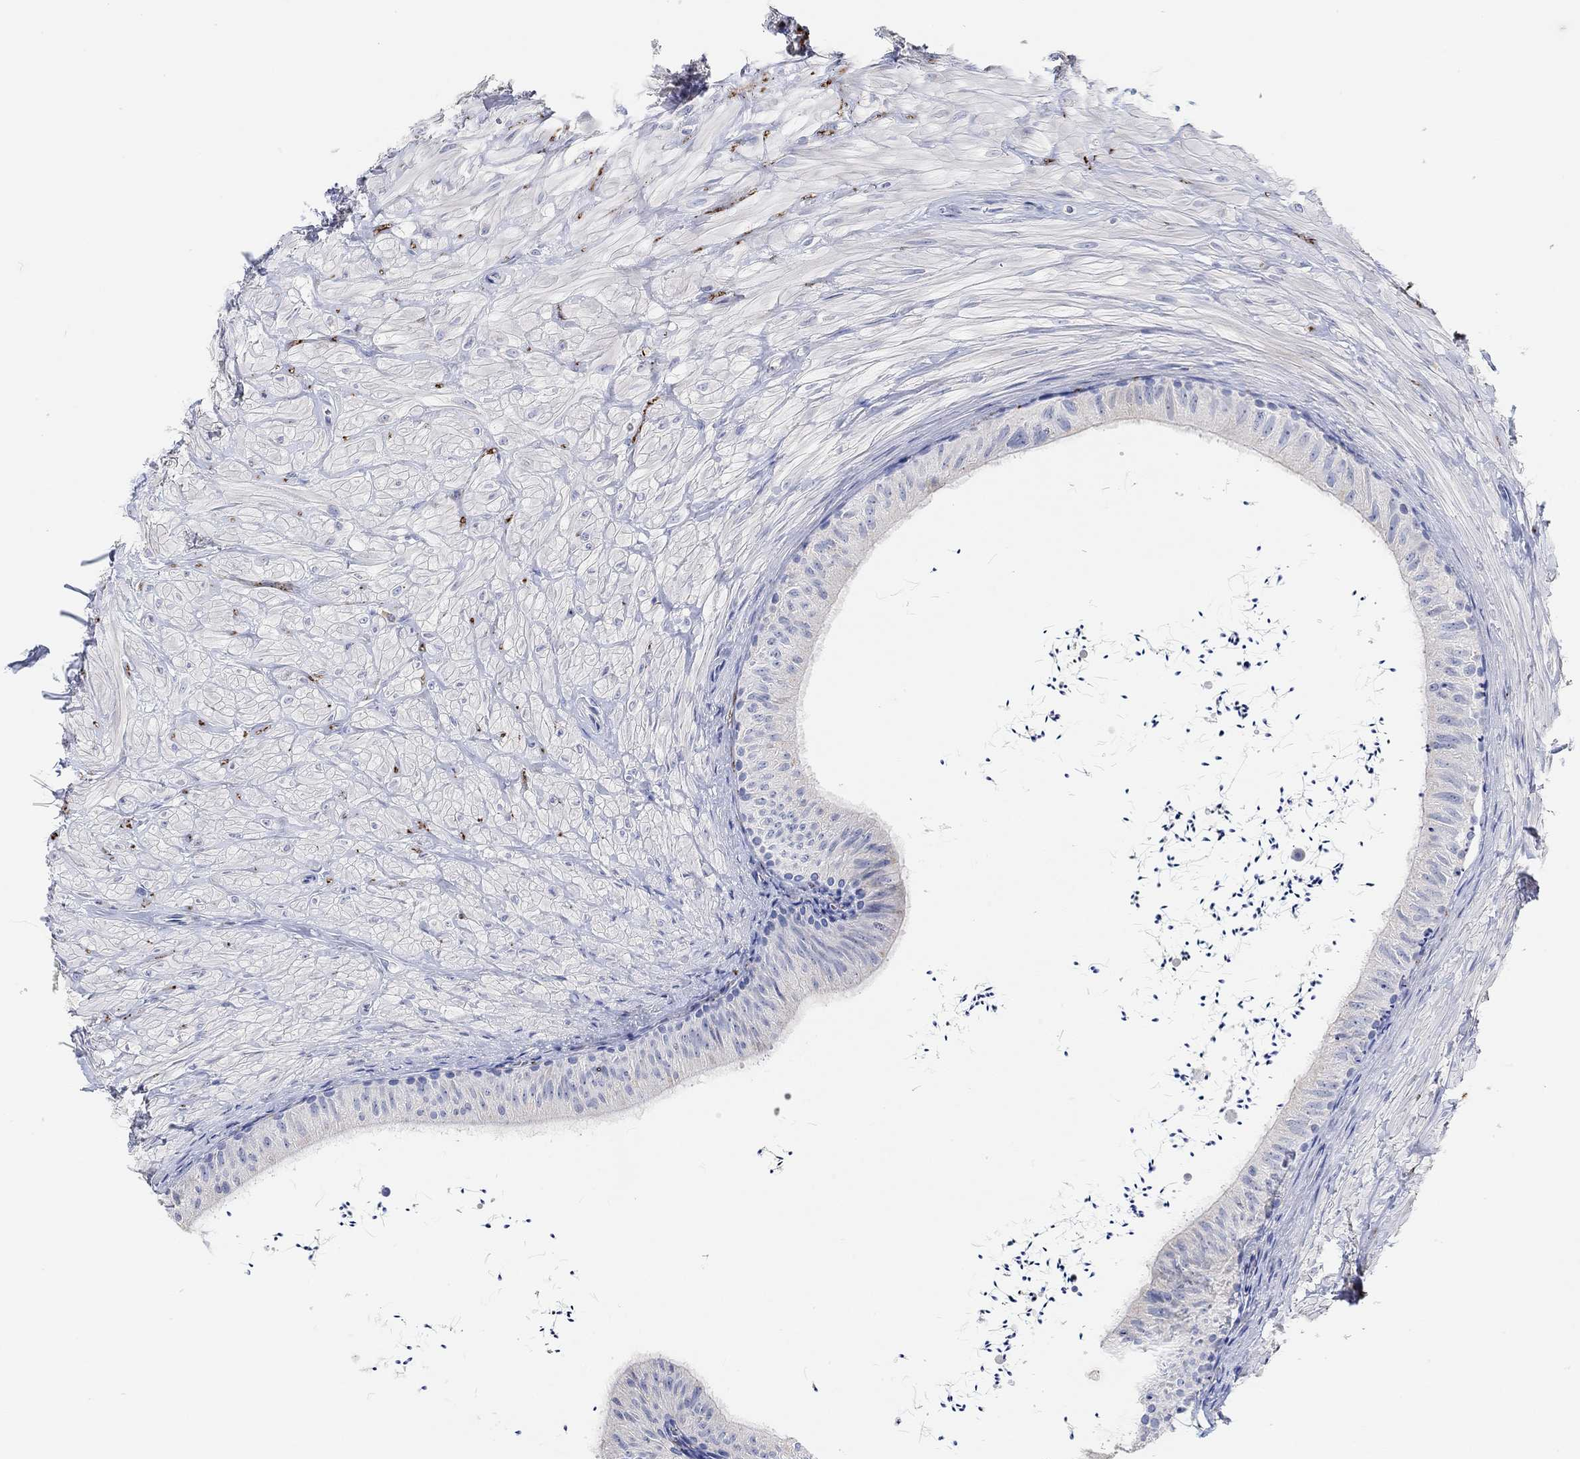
{"staining": {"intensity": "negative", "quantity": "none", "location": "none"}, "tissue": "epididymis", "cell_type": "Glandular cells", "image_type": "normal", "snomed": [{"axis": "morphology", "description": "Normal tissue, NOS"}, {"axis": "topography", "description": "Epididymis"}], "caption": "Image shows no protein expression in glandular cells of normal epididymis. (Stains: DAB immunohistochemistry (IHC) with hematoxylin counter stain, Microscopy: brightfield microscopy at high magnification).", "gene": "VAT1L", "patient": {"sex": "male", "age": 32}}